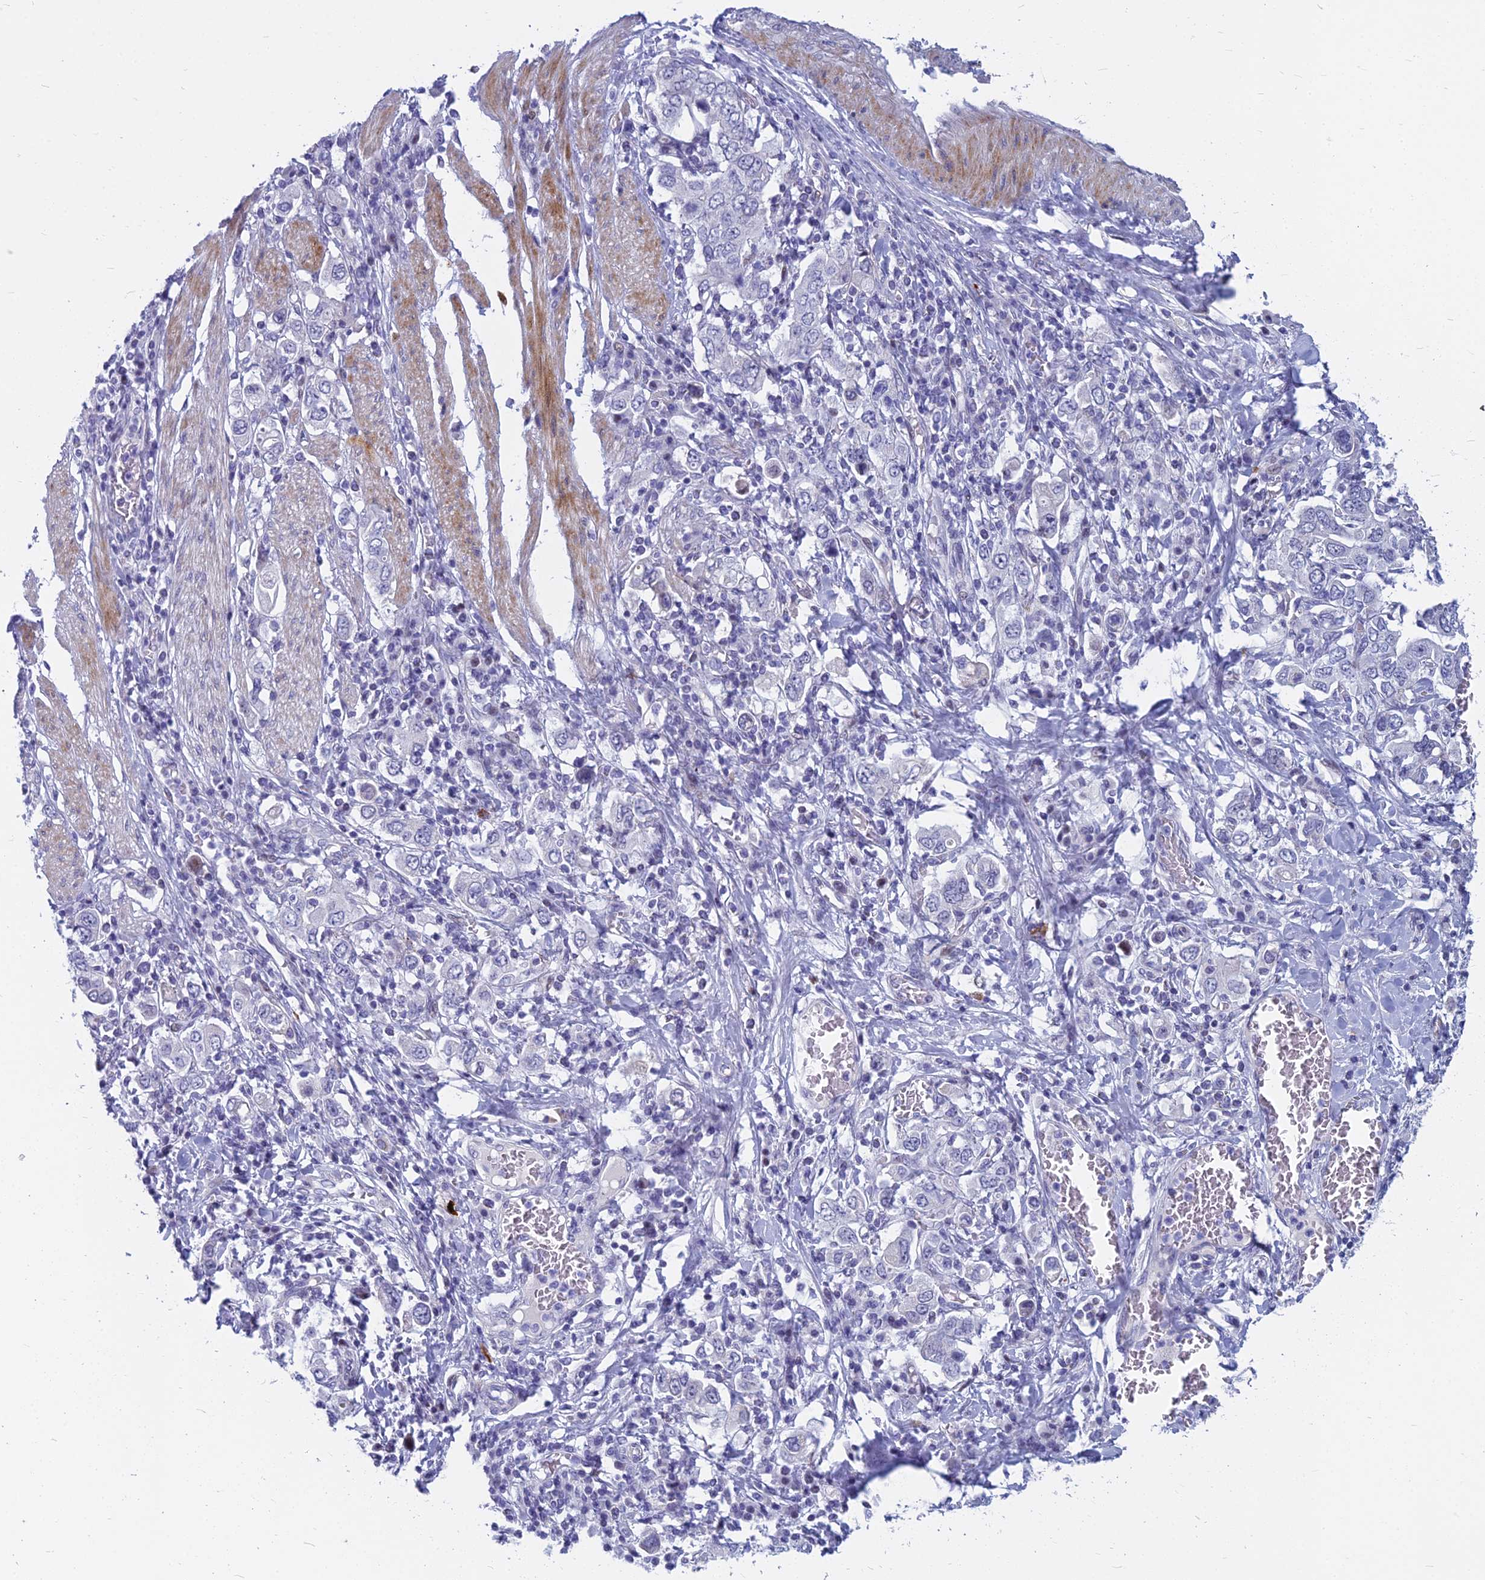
{"staining": {"intensity": "negative", "quantity": "none", "location": "none"}, "tissue": "stomach cancer", "cell_type": "Tumor cells", "image_type": "cancer", "snomed": [{"axis": "morphology", "description": "Adenocarcinoma, NOS"}, {"axis": "topography", "description": "Stomach, upper"}], "caption": "The photomicrograph shows no staining of tumor cells in stomach adenocarcinoma.", "gene": "MYBPC2", "patient": {"sex": "male", "age": 62}}